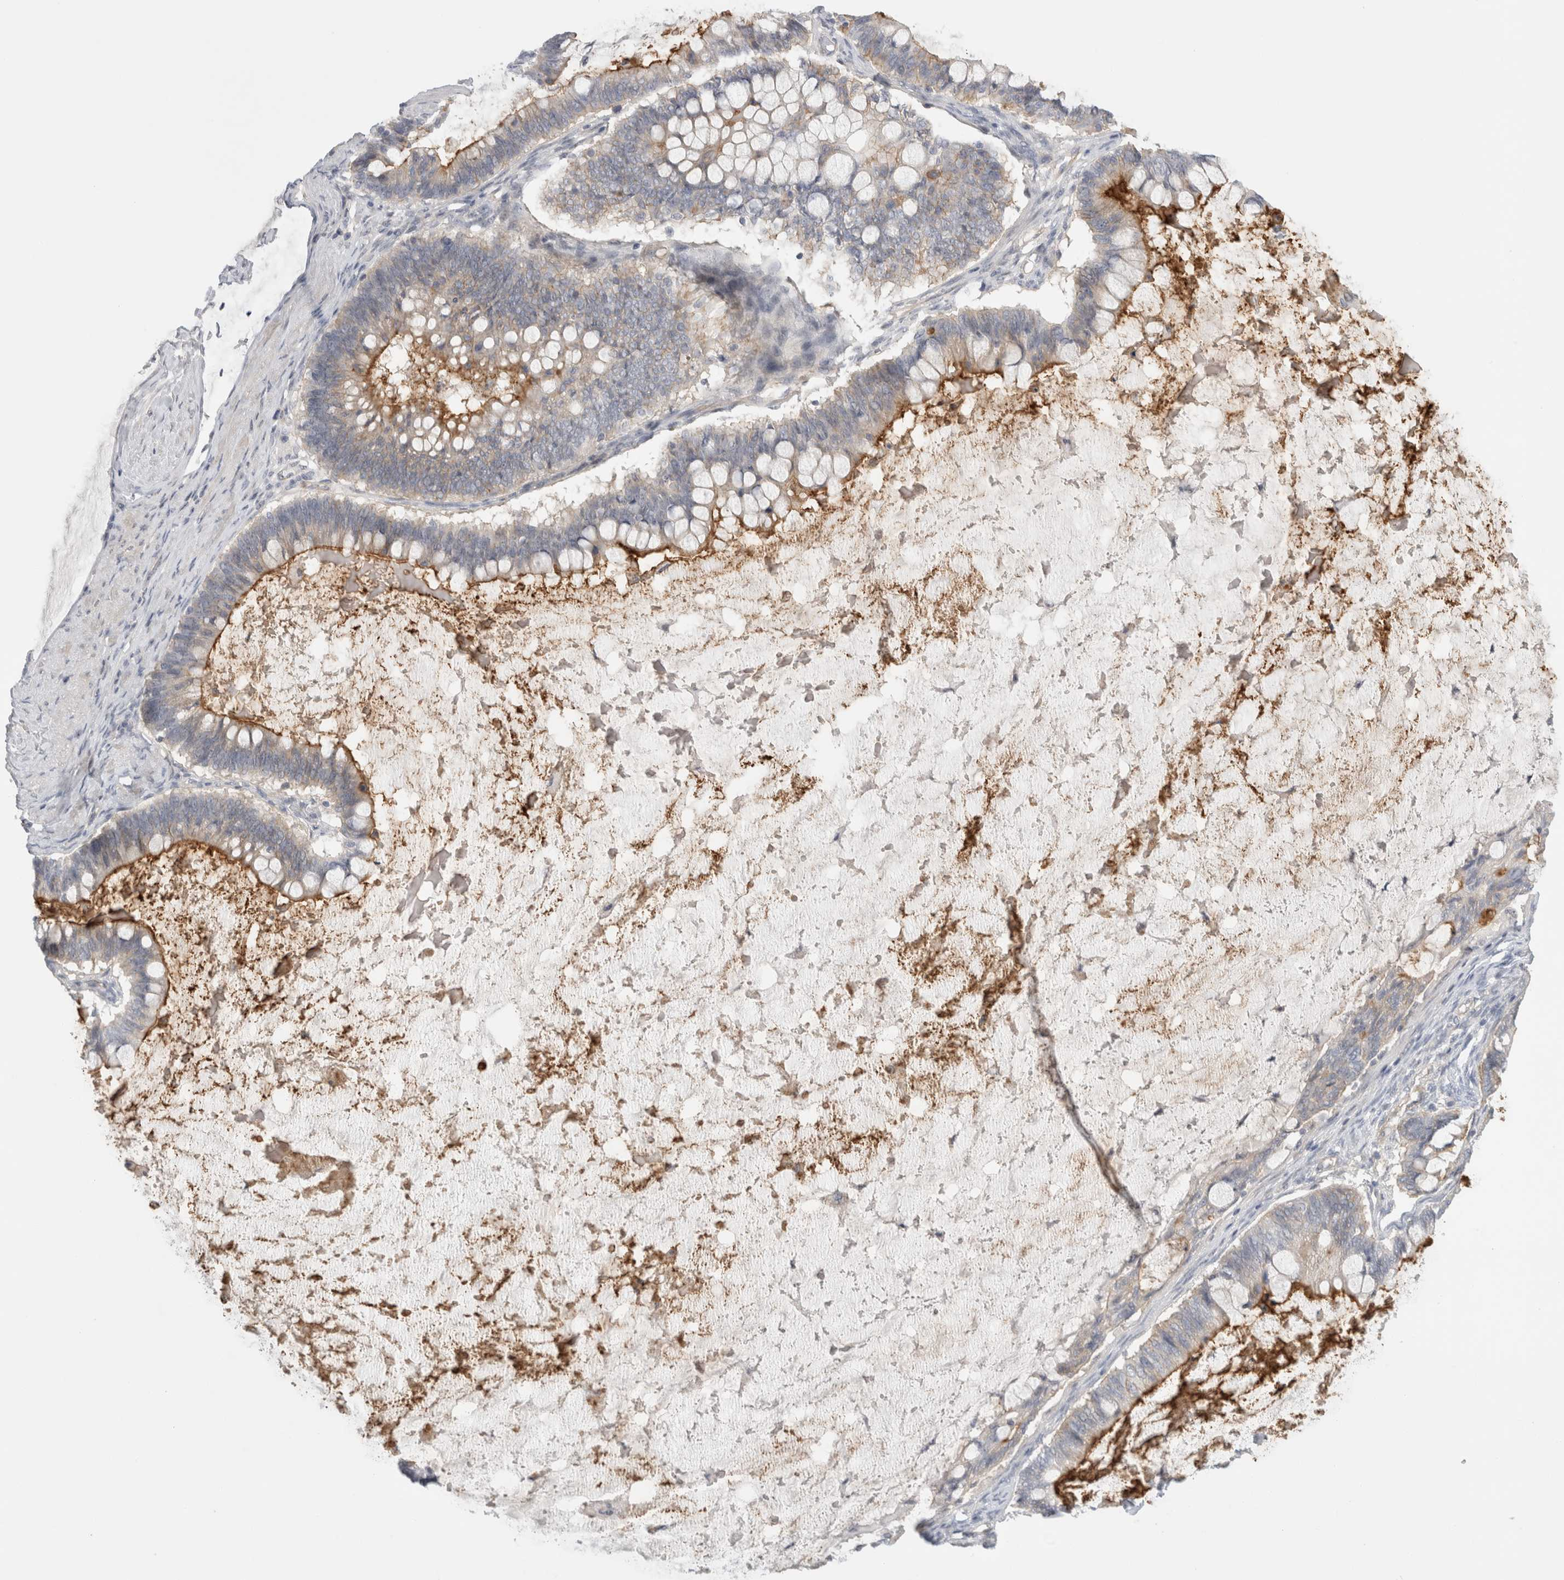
{"staining": {"intensity": "moderate", "quantity": "25%-75%", "location": "cytoplasmic/membranous"}, "tissue": "ovarian cancer", "cell_type": "Tumor cells", "image_type": "cancer", "snomed": [{"axis": "morphology", "description": "Cystadenocarcinoma, mucinous, NOS"}, {"axis": "topography", "description": "Ovary"}], "caption": "Brown immunohistochemical staining in ovarian cancer (mucinous cystadenocarcinoma) shows moderate cytoplasmic/membranous expression in approximately 25%-75% of tumor cells.", "gene": "VANGL1", "patient": {"sex": "female", "age": 61}}